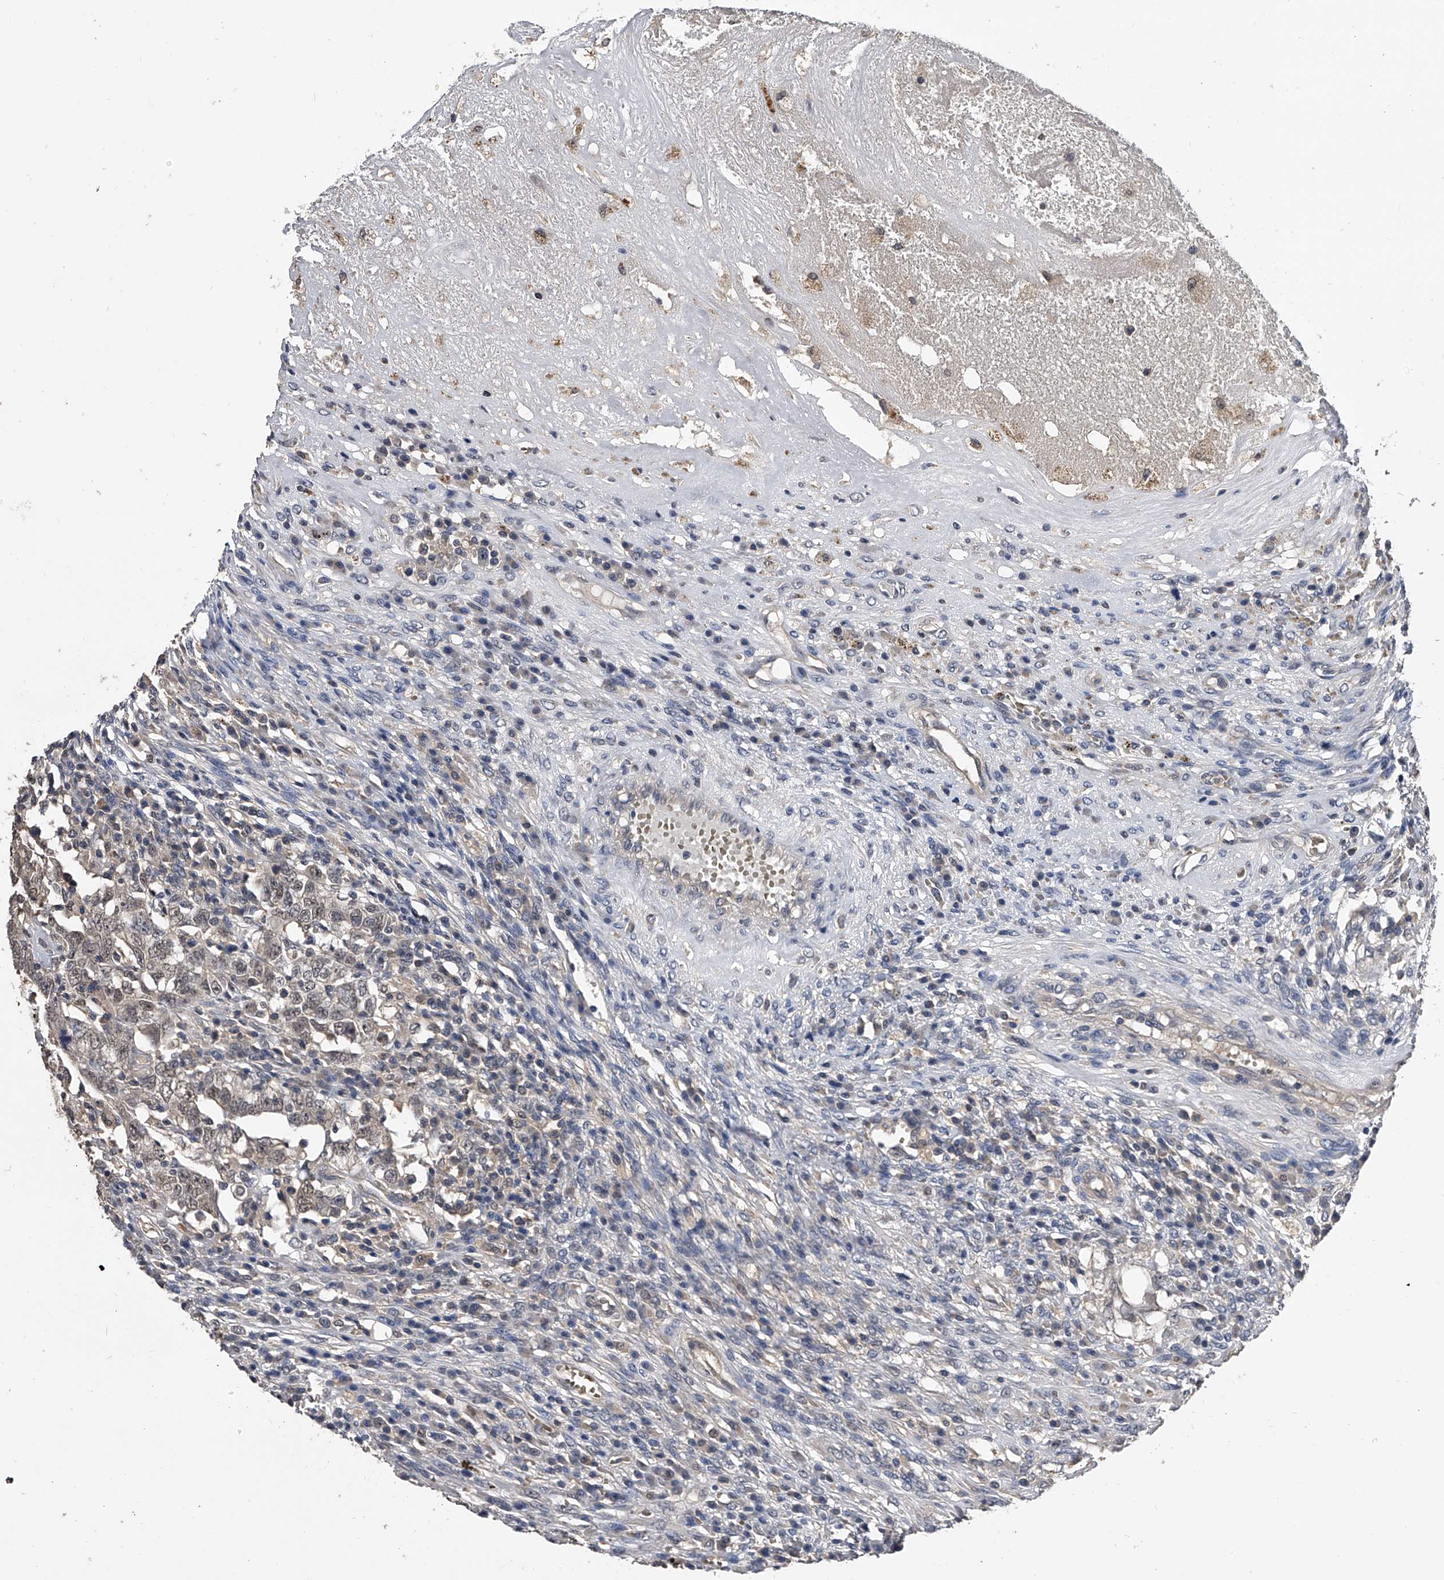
{"staining": {"intensity": "weak", "quantity": "<25%", "location": "nuclear"}, "tissue": "testis cancer", "cell_type": "Tumor cells", "image_type": "cancer", "snomed": [{"axis": "morphology", "description": "Carcinoma, Embryonal, NOS"}, {"axis": "topography", "description": "Testis"}], "caption": "Immunohistochemistry of human testis embryonal carcinoma demonstrates no staining in tumor cells.", "gene": "EFCAB7", "patient": {"sex": "male", "age": 26}}